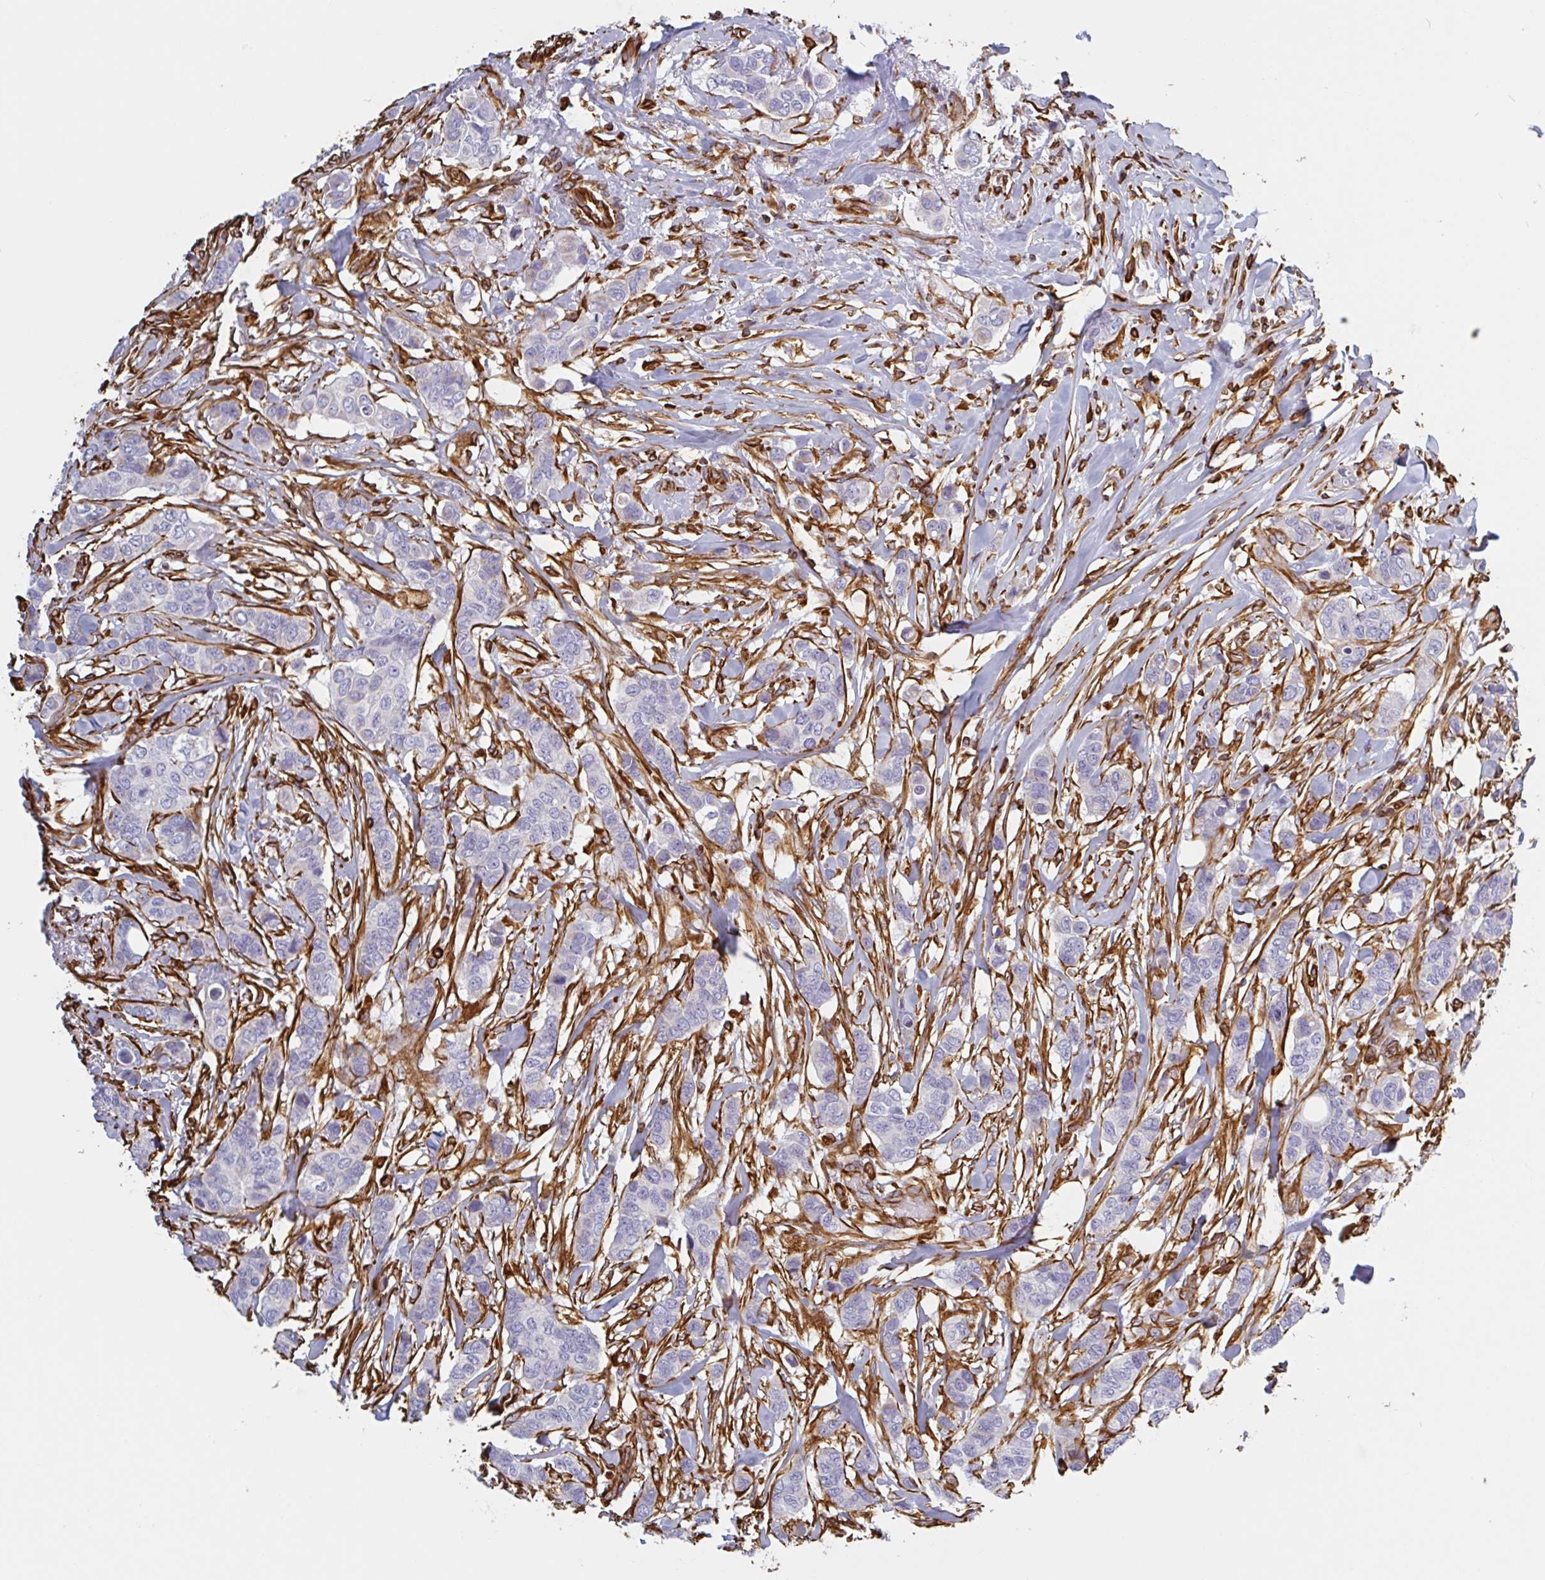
{"staining": {"intensity": "negative", "quantity": "none", "location": "none"}, "tissue": "breast cancer", "cell_type": "Tumor cells", "image_type": "cancer", "snomed": [{"axis": "morphology", "description": "Lobular carcinoma"}, {"axis": "topography", "description": "Breast"}], "caption": "The IHC photomicrograph has no significant expression in tumor cells of breast cancer tissue.", "gene": "PPFIA1", "patient": {"sex": "female", "age": 51}}